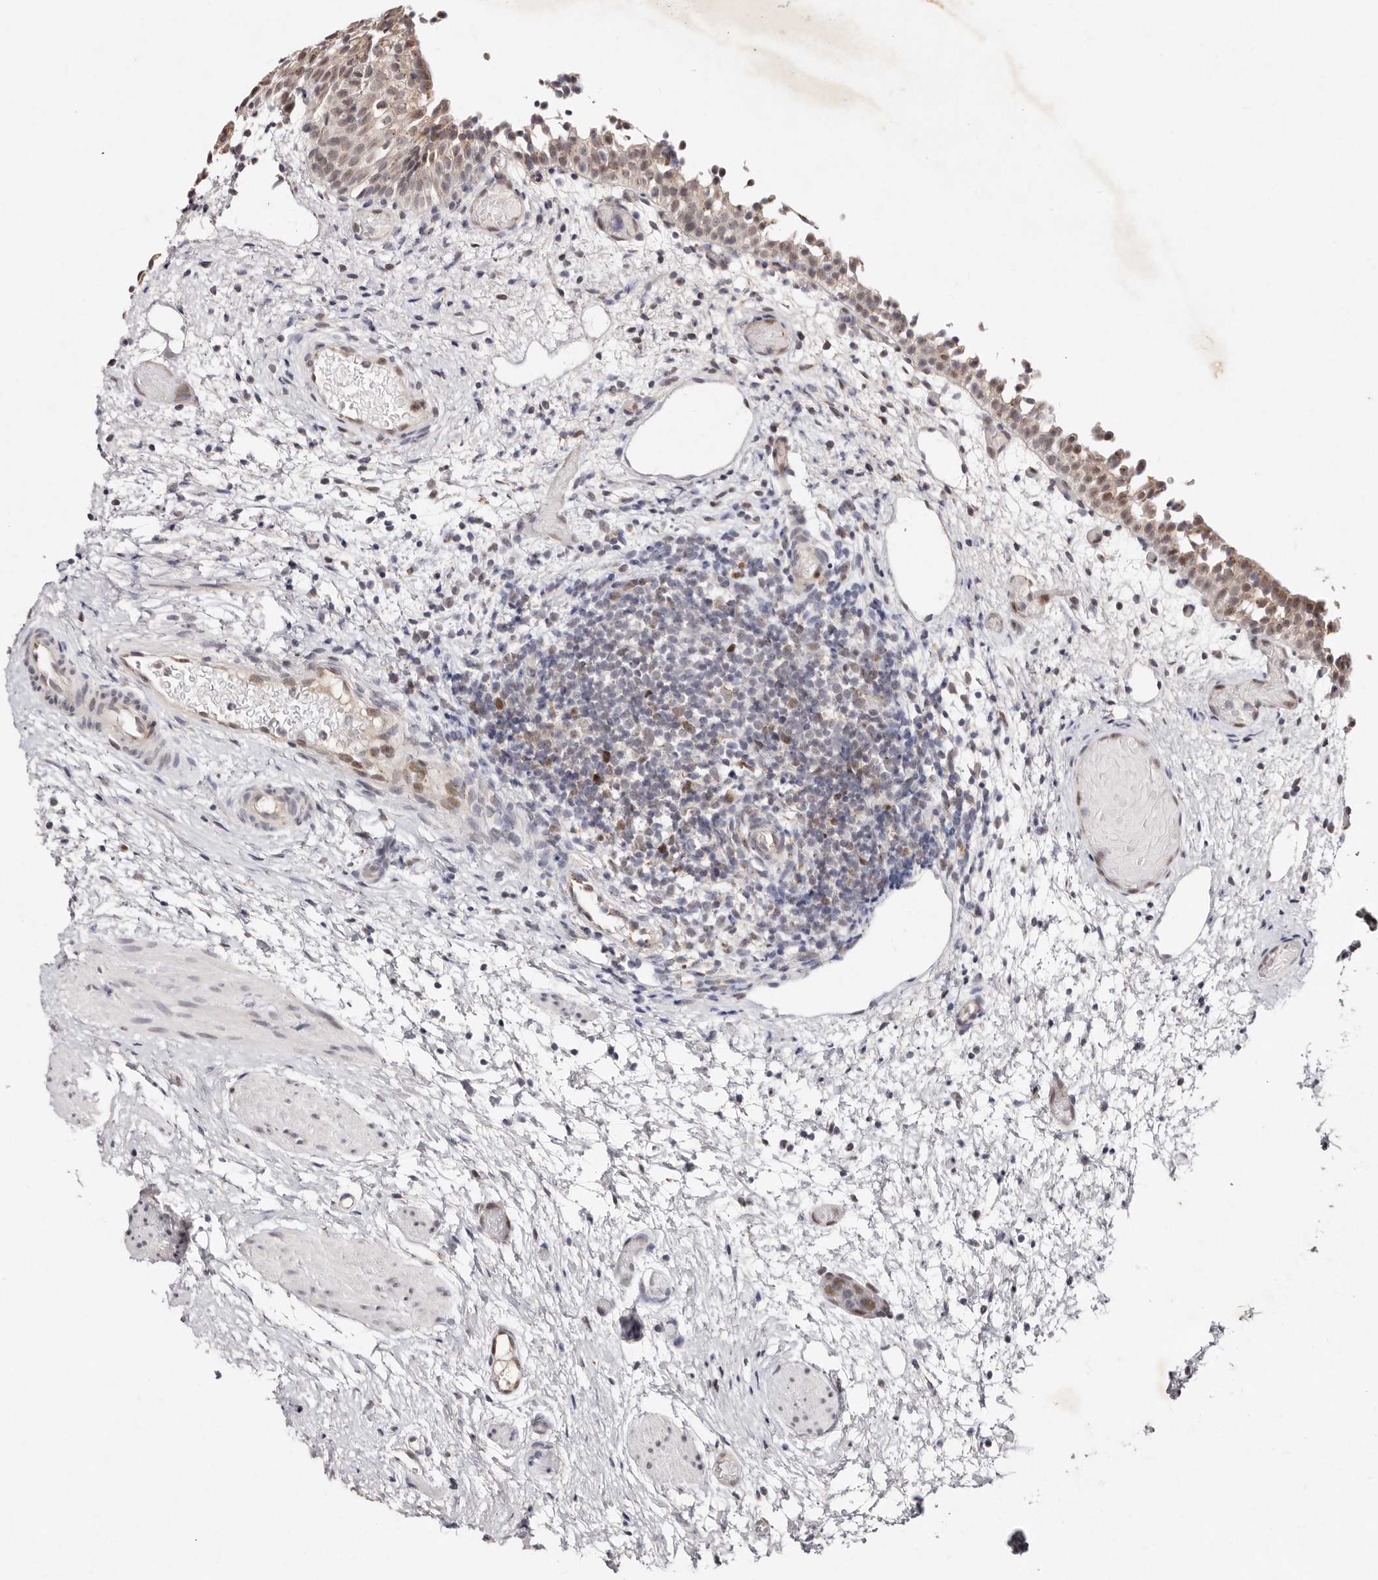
{"staining": {"intensity": "weak", "quantity": ">75%", "location": "cytoplasmic/membranous,nuclear"}, "tissue": "urinary bladder", "cell_type": "Urothelial cells", "image_type": "normal", "snomed": [{"axis": "morphology", "description": "Normal tissue, NOS"}, {"axis": "topography", "description": "Urinary bladder"}], "caption": "IHC (DAB) staining of benign urinary bladder reveals weak cytoplasmic/membranous,nuclear protein staining in approximately >75% of urothelial cells.", "gene": "KLF7", "patient": {"sex": "male", "age": 1}}